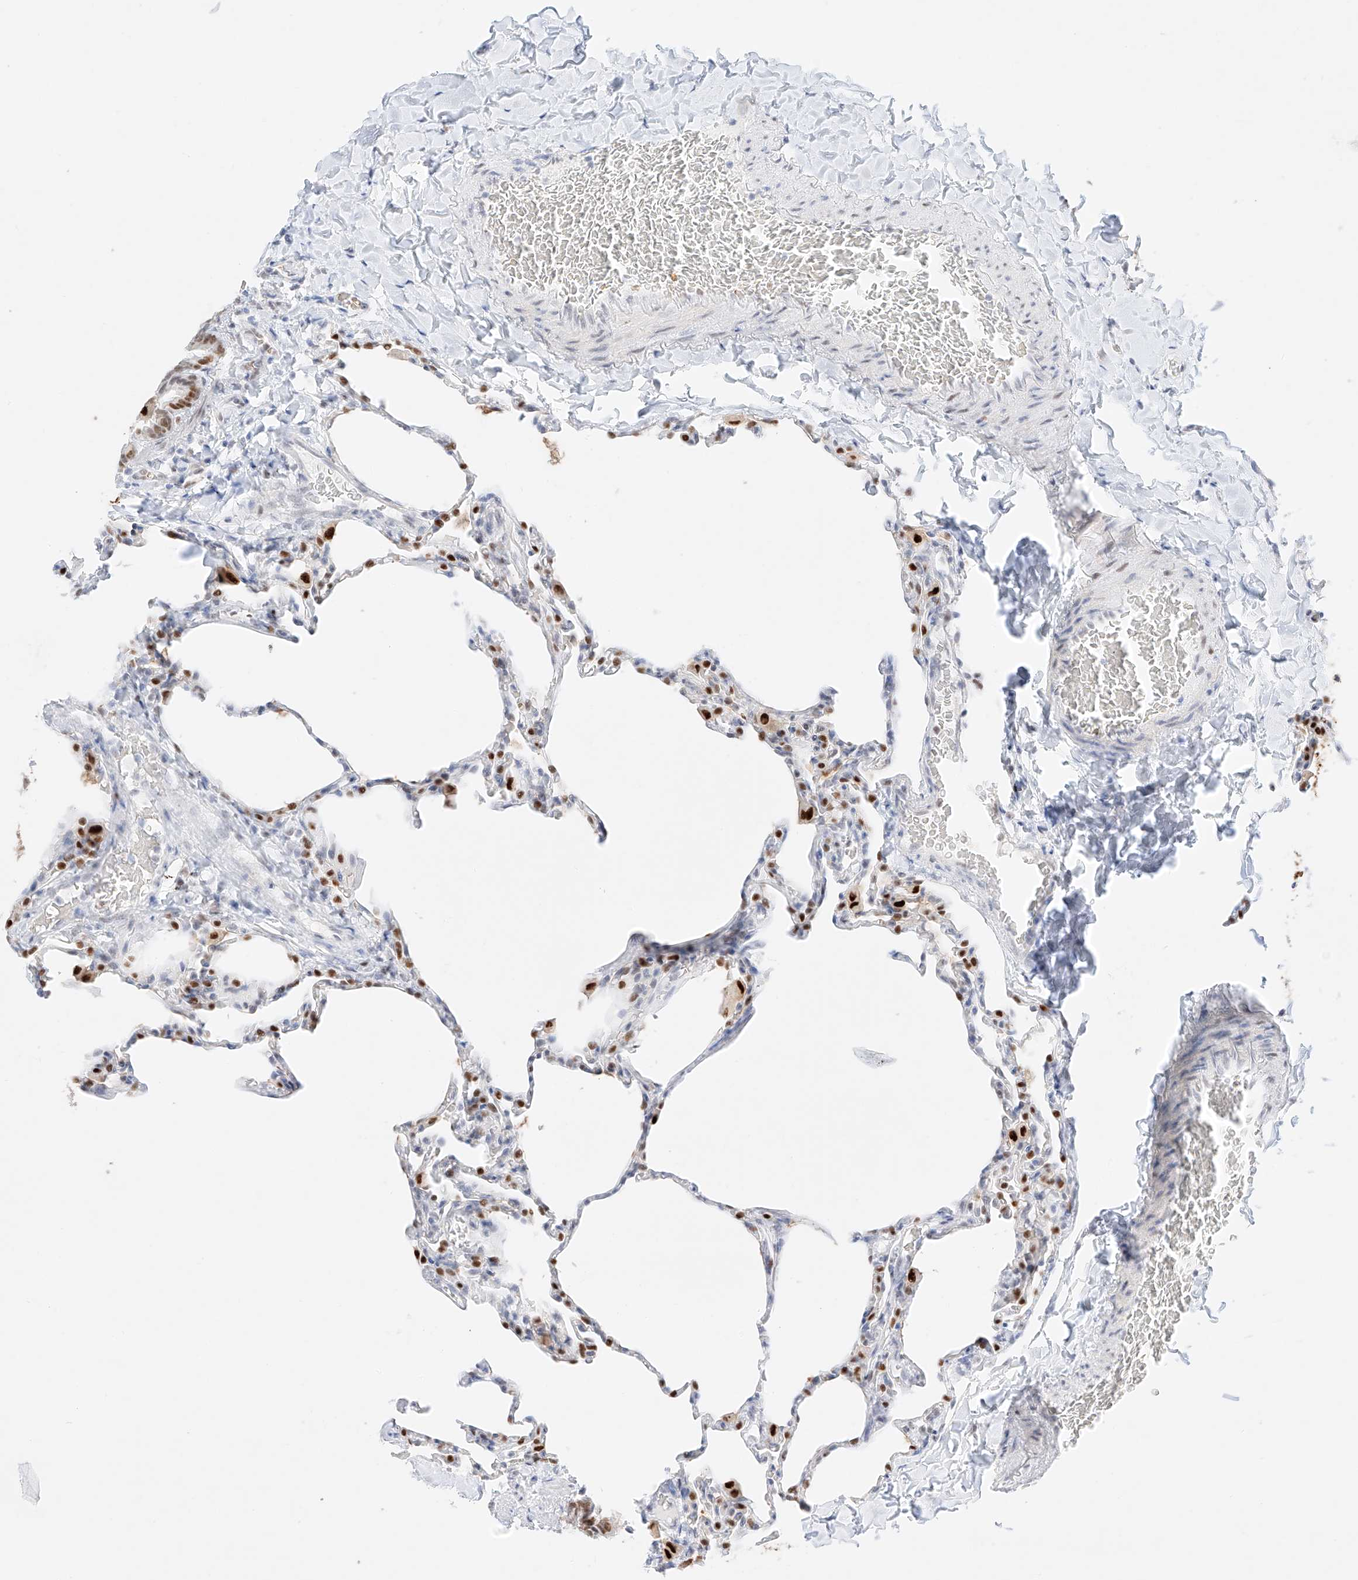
{"staining": {"intensity": "strong", "quantity": "<25%", "location": "nuclear"}, "tissue": "lung", "cell_type": "Alveolar cells", "image_type": "normal", "snomed": [{"axis": "morphology", "description": "Normal tissue, NOS"}, {"axis": "topography", "description": "Lung"}], "caption": "Protein positivity by immunohistochemistry (IHC) exhibits strong nuclear staining in about <25% of alveolar cells in unremarkable lung.", "gene": "APIP", "patient": {"sex": "male", "age": 20}}